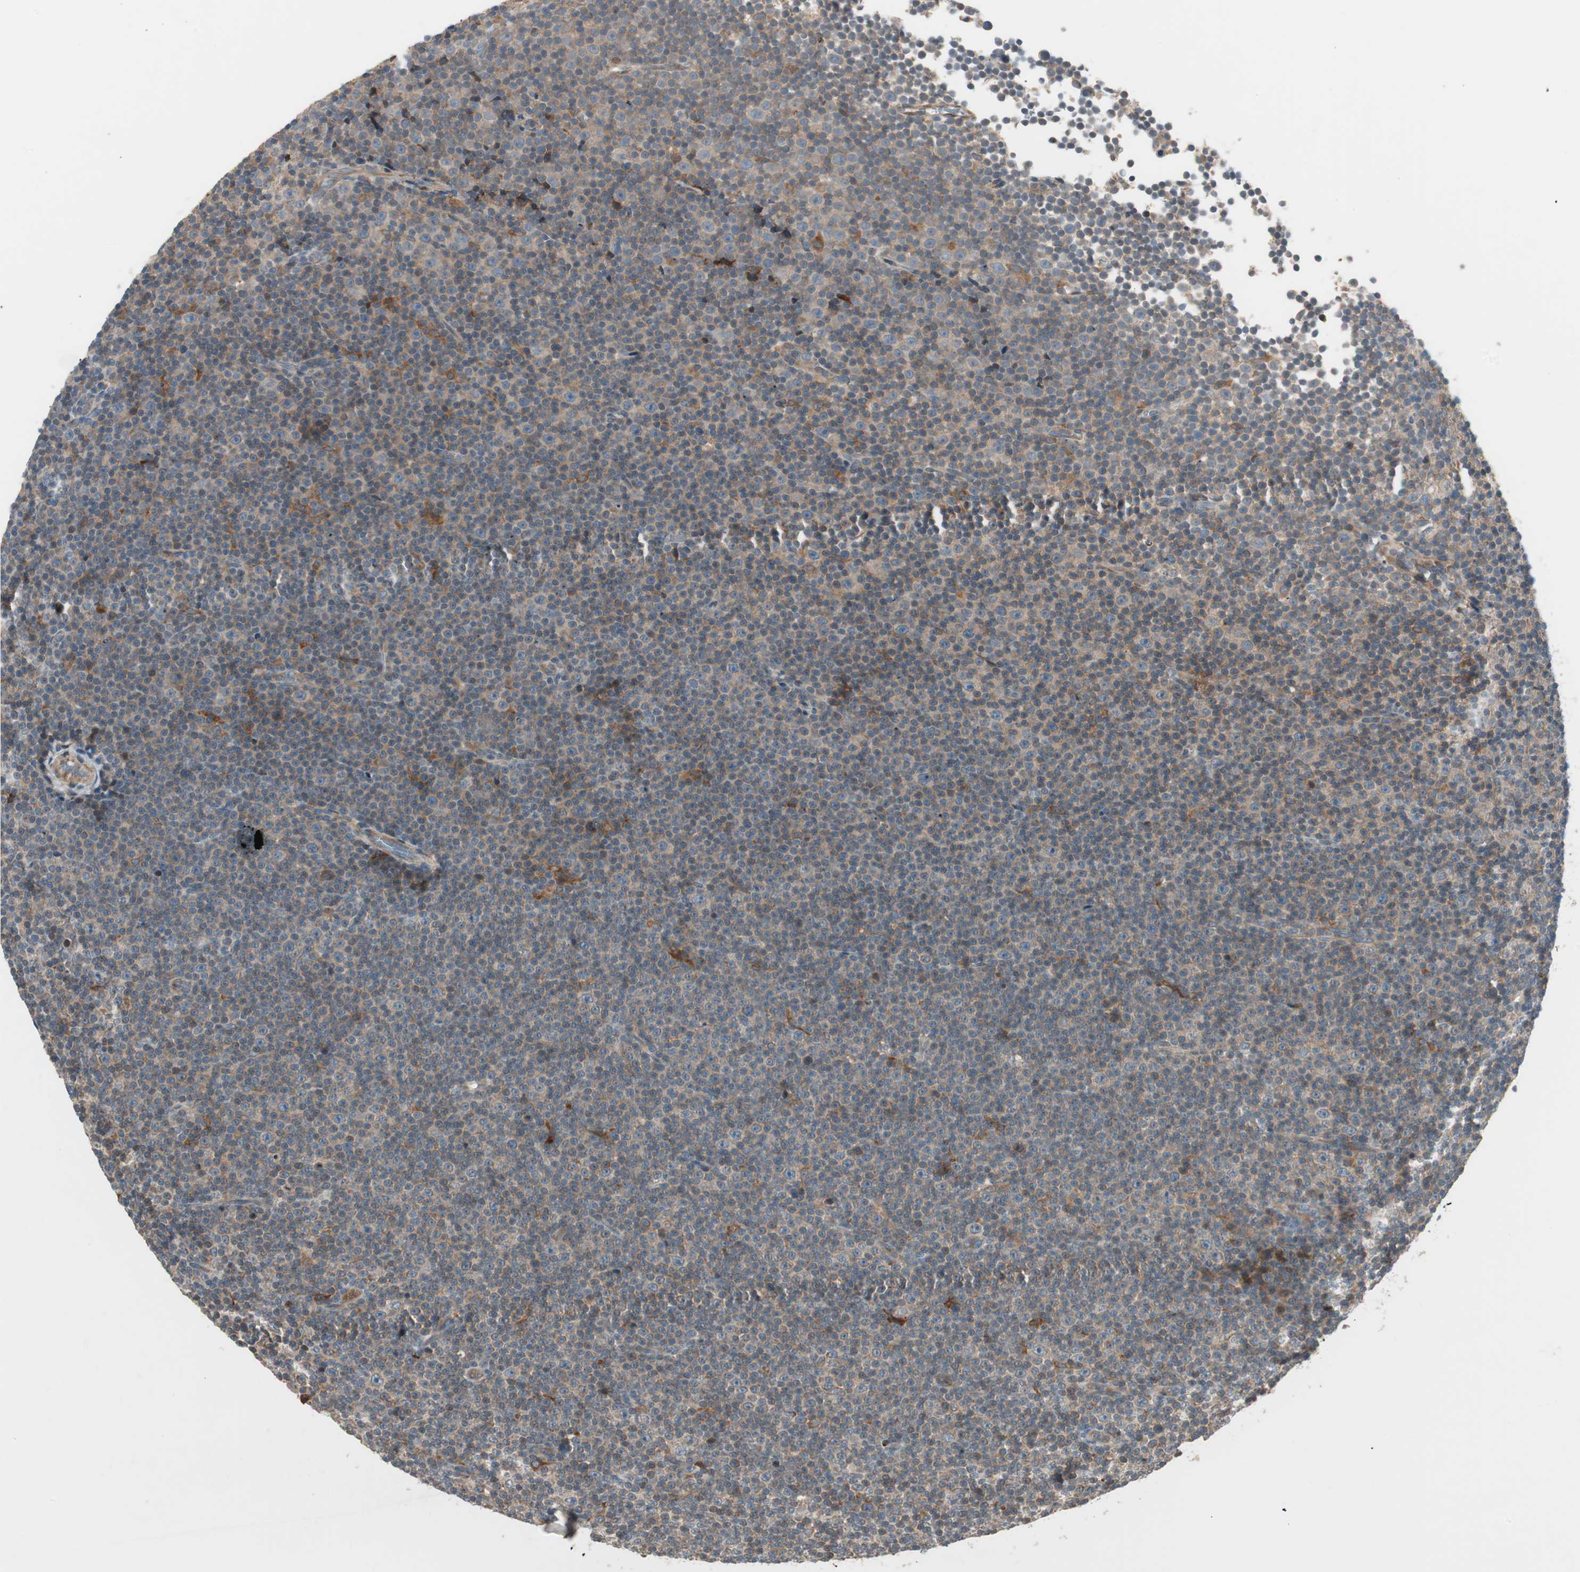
{"staining": {"intensity": "negative", "quantity": "none", "location": "none"}, "tissue": "lymphoma", "cell_type": "Tumor cells", "image_type": "cancer", "snomed": [{"axis": "morphology", "description": "Malignant lymphoma, non-Hodgkin's type, Low grade"}, {"axis": "topography", "description": "Lymph node"}], "caption": "The image reveals no staining of tumor cells in lymphoma. Brightfield microscopy of immunohistochemistry (IHC) stained with DAB (3,3'-diaminobenzidine) (brown) and hematoxylin (blue), captured at high magnification.", "gene": "SFRP1", "patient": {"sex": "female", "age": 67}}